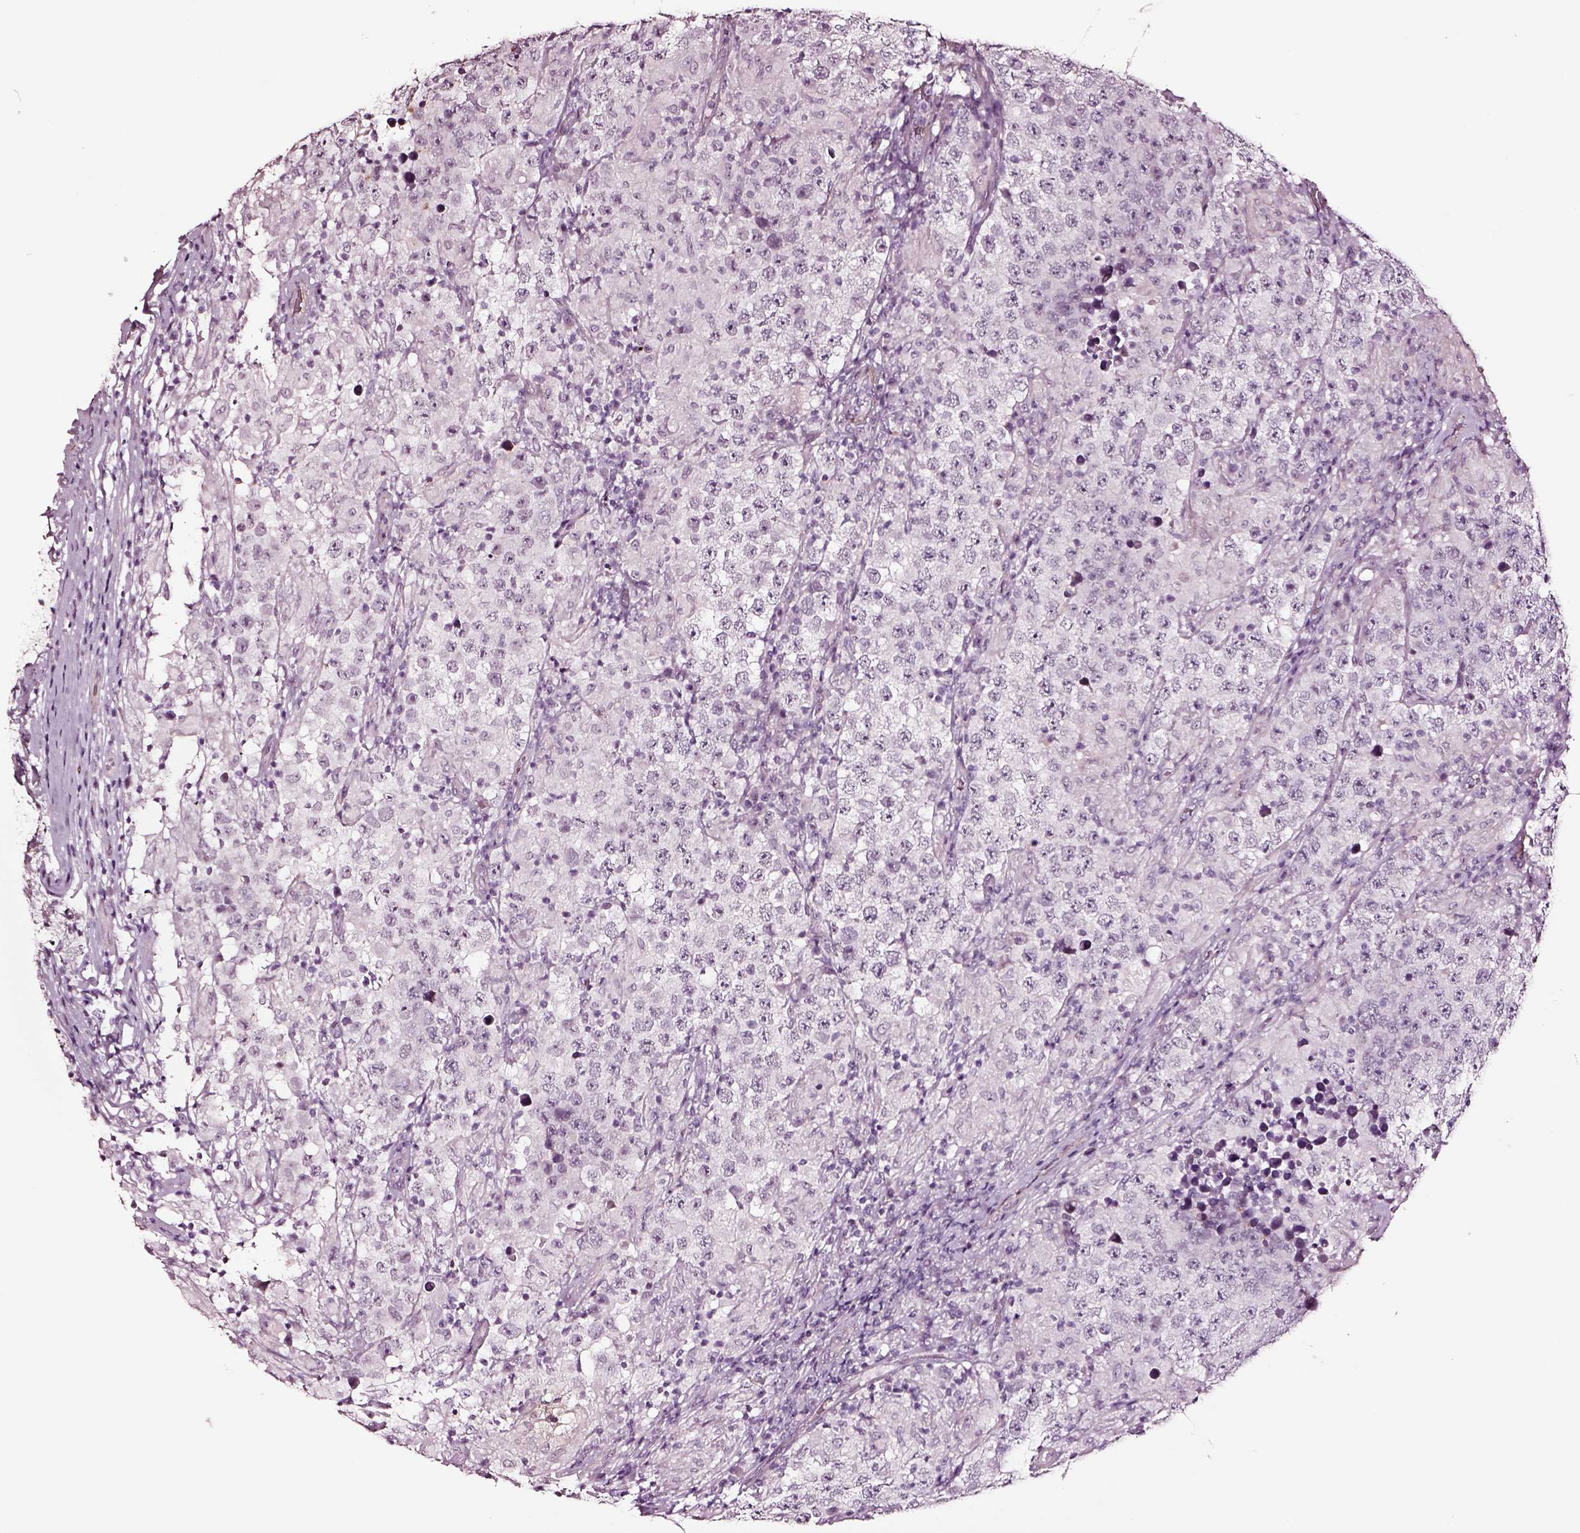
{"staining": {"intensity": "negative", "quantity": "none", "location": "none"}, "tissue": "testis cancer", "cell_type": "Tumor cells", "image_type": "cancer", "snomed": [{"axis": "morphology", "description": "Seminoma, NOS"}, {"axis": "morphology", "description": "Carcinoma, Embryonal, NOS"}, {"axis": "topography", "description": "Testis"}], "caption": "Human testis cancer stained for a protein using immunohistochemistry (IHC) reveals no expression in tumor cells.", "gene": "SOX10", "patient": {"sex": "male", "age": 41}}